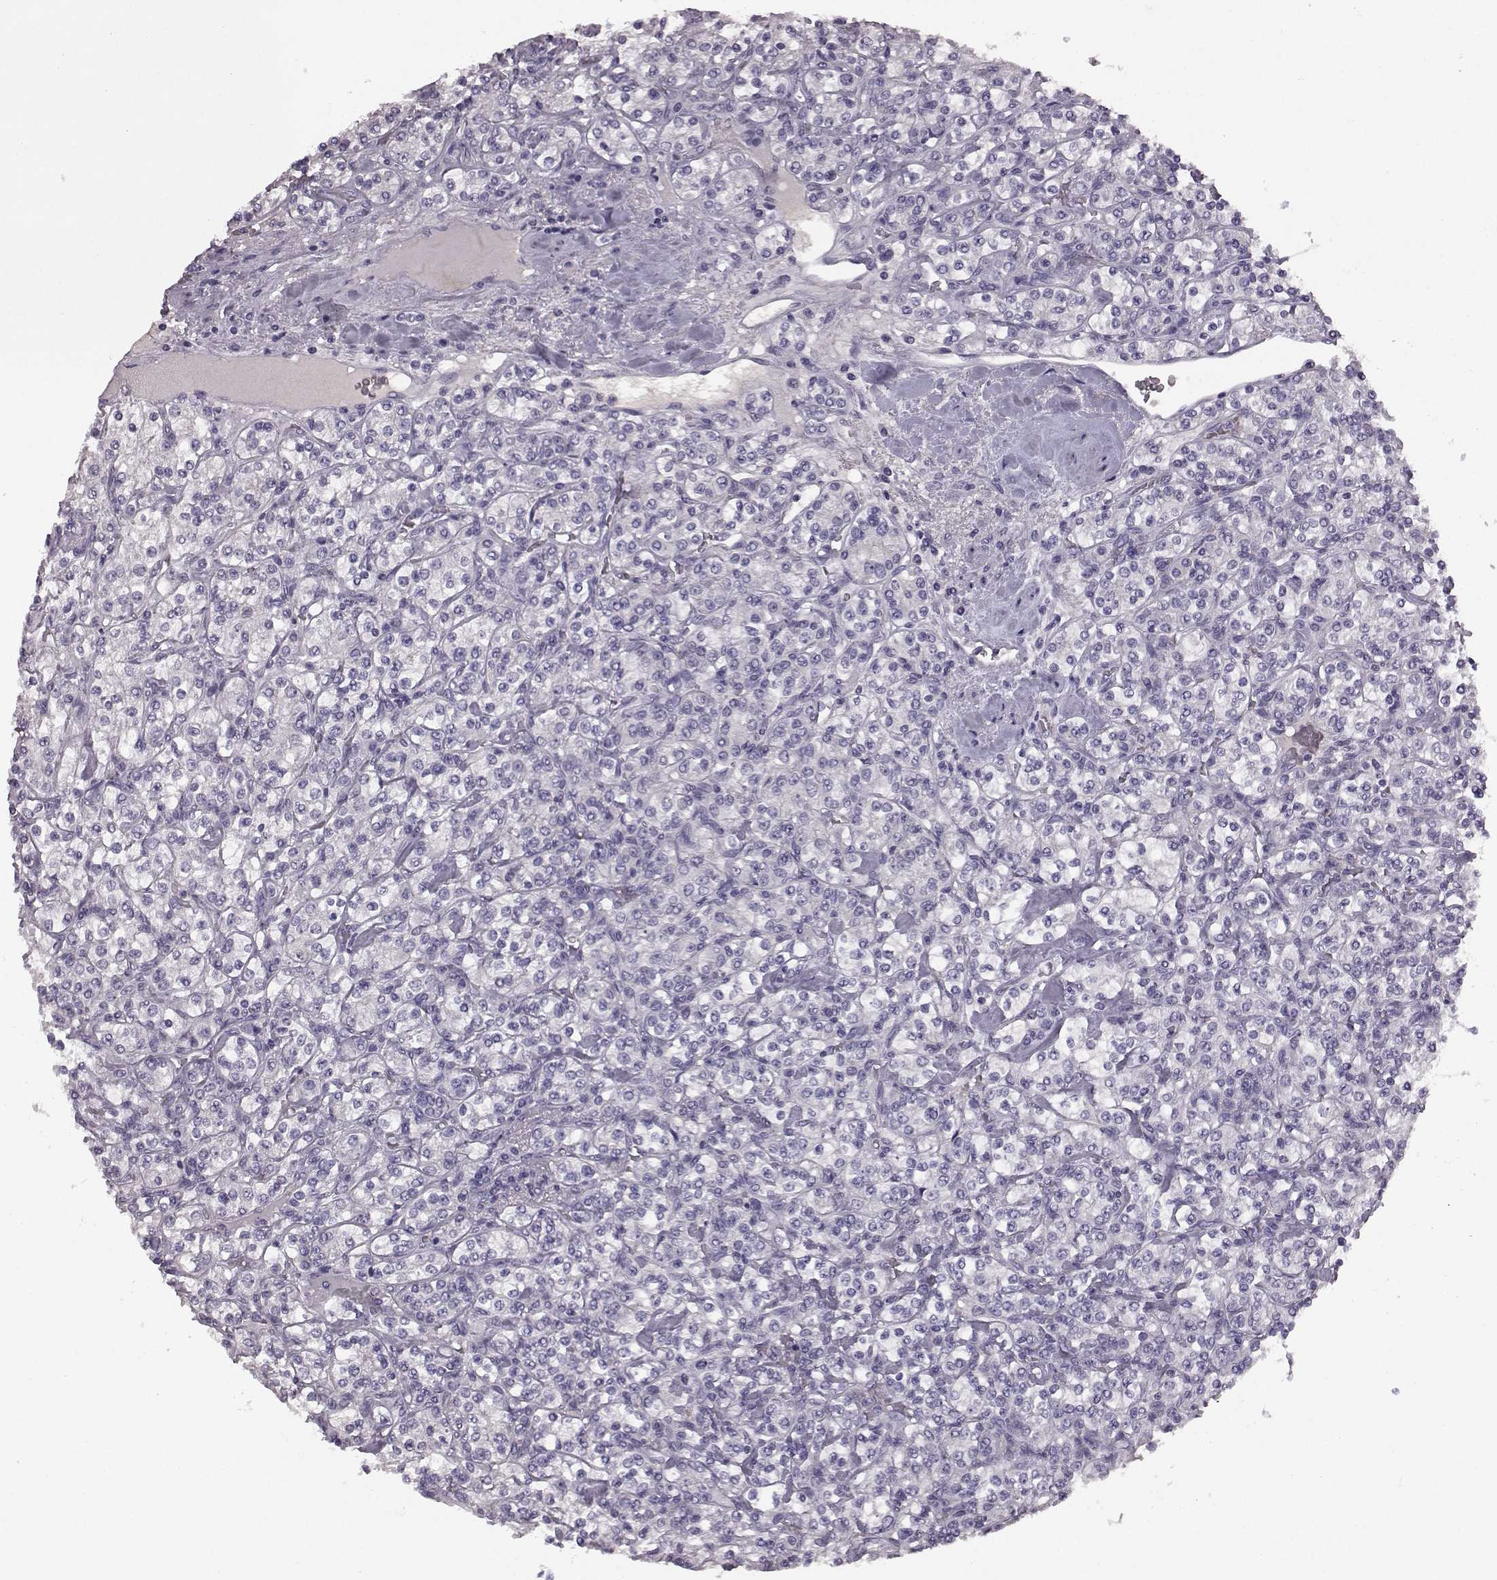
{"staining": {"intensity": "negative", "quantity": "none", "location": "none"}, "tissue": "renal cancer", "cell_type": "Tumor cells", "image_type": "cancer", "snomed": [{"axis": "morphology", "description": "Adenocarcinoma, NOS"}, {"axis": "topography", "description": "Kidney"}], "caption": "IHC of human renal adenocarcinoma exhibits no expression in tumor cells.", "gene": "KRT85", "patient": {"sex": "male", "age": 77}}